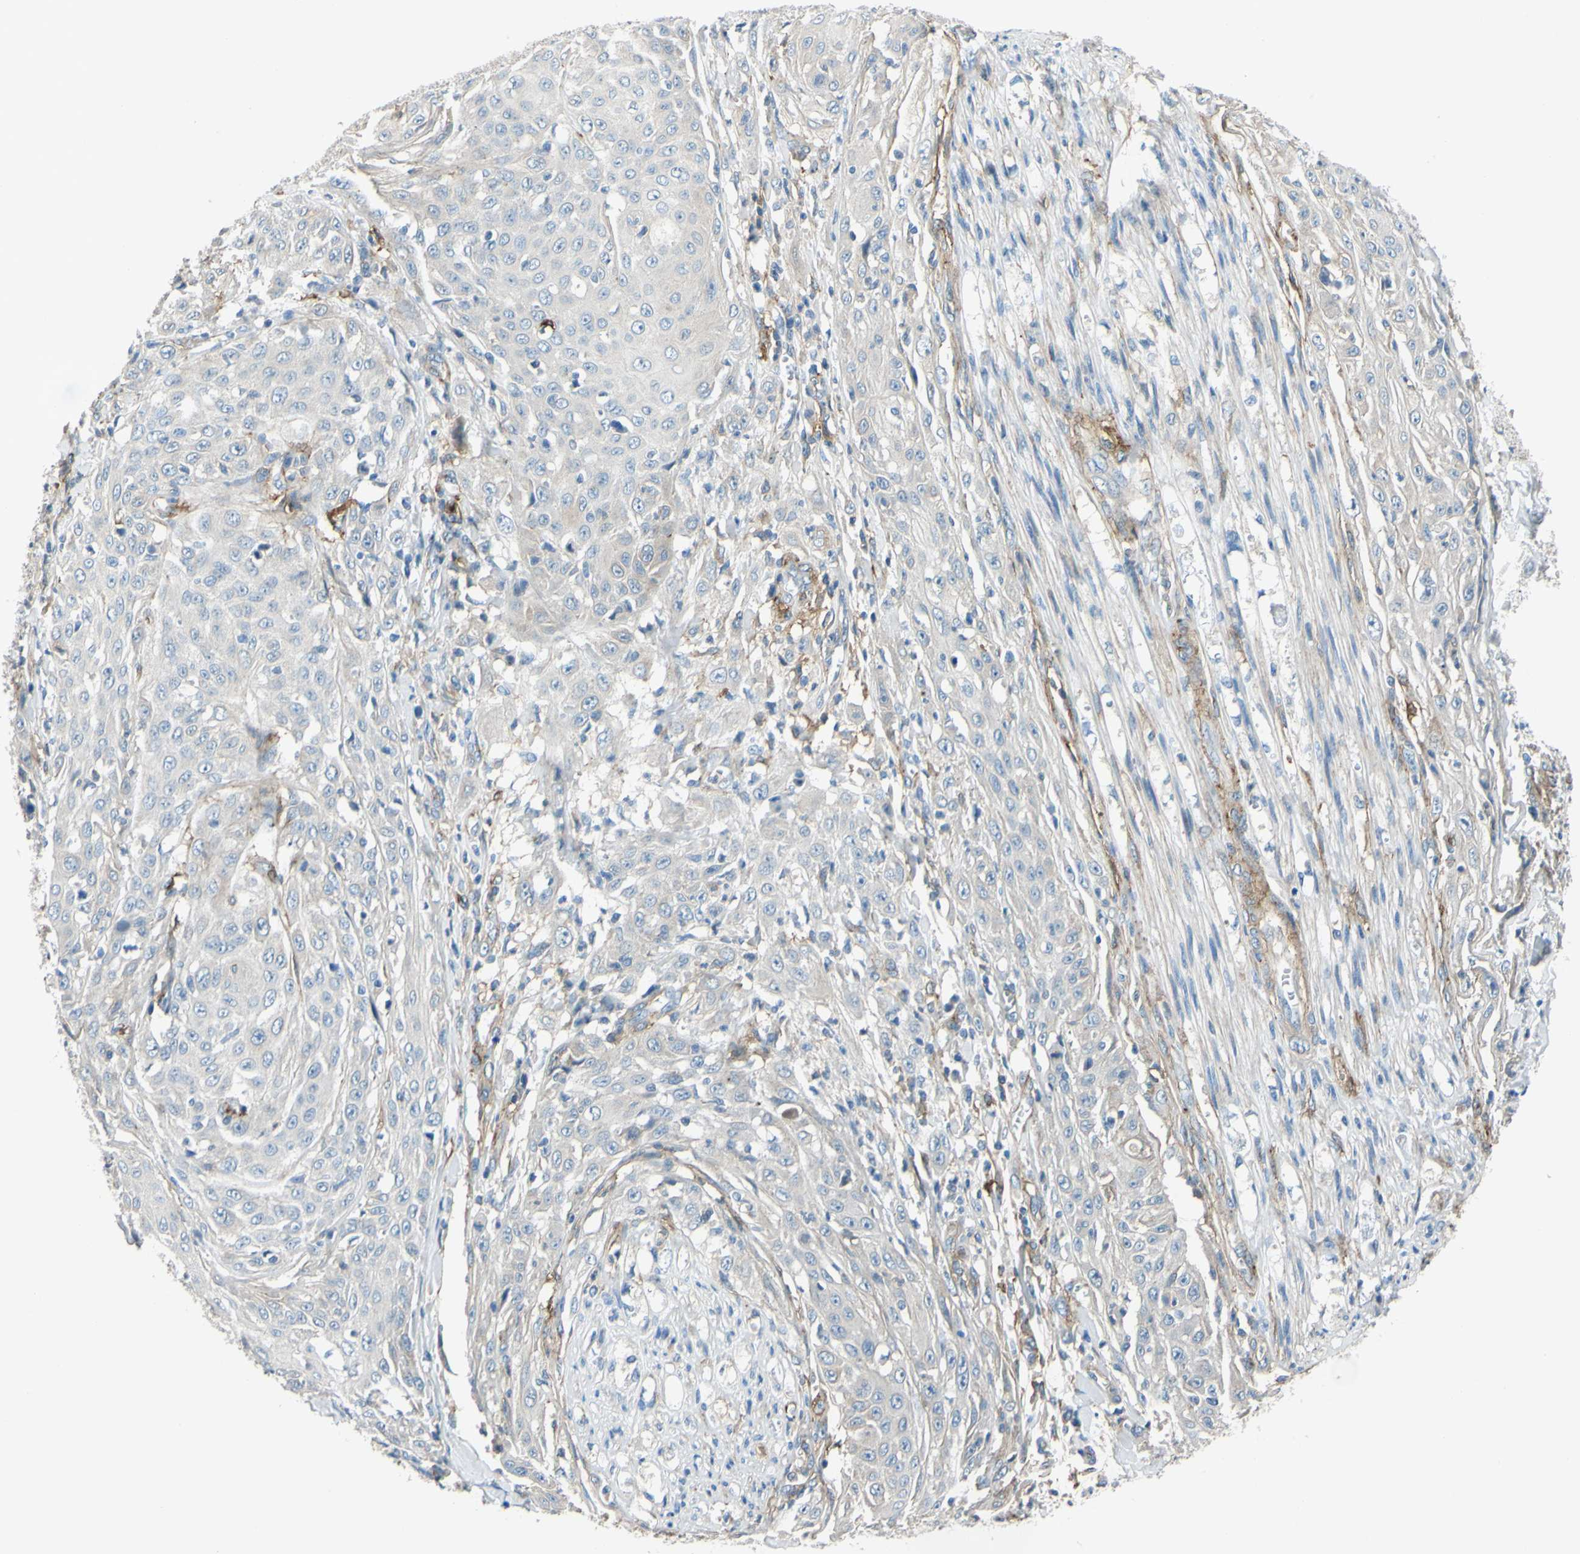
{"staining": {"intensity": "negative", "quantity": "none", "location": "none"}, "tissue": "skin cancer", "cell_type": "Tumor cells", "image_type": "cancer", "snomed": [{"axis": "morphology", "description": "Squamous cell carcinoma, NOS"}, {"axis": "morphology", "description": "Squamous cell carcinoma, metastatic, NOS"}, {"axis": "topography", "description": "Skin"}, {"axis": "topography", "description": "Lymph node"}], "caption": "This is a image of immunohistochemistry staining of squamous cell carcinoma (skin), which shows no staining in tumor cells.", "gene": "ARHGAP1", "patient": {"sex": "male", "age": 75}}